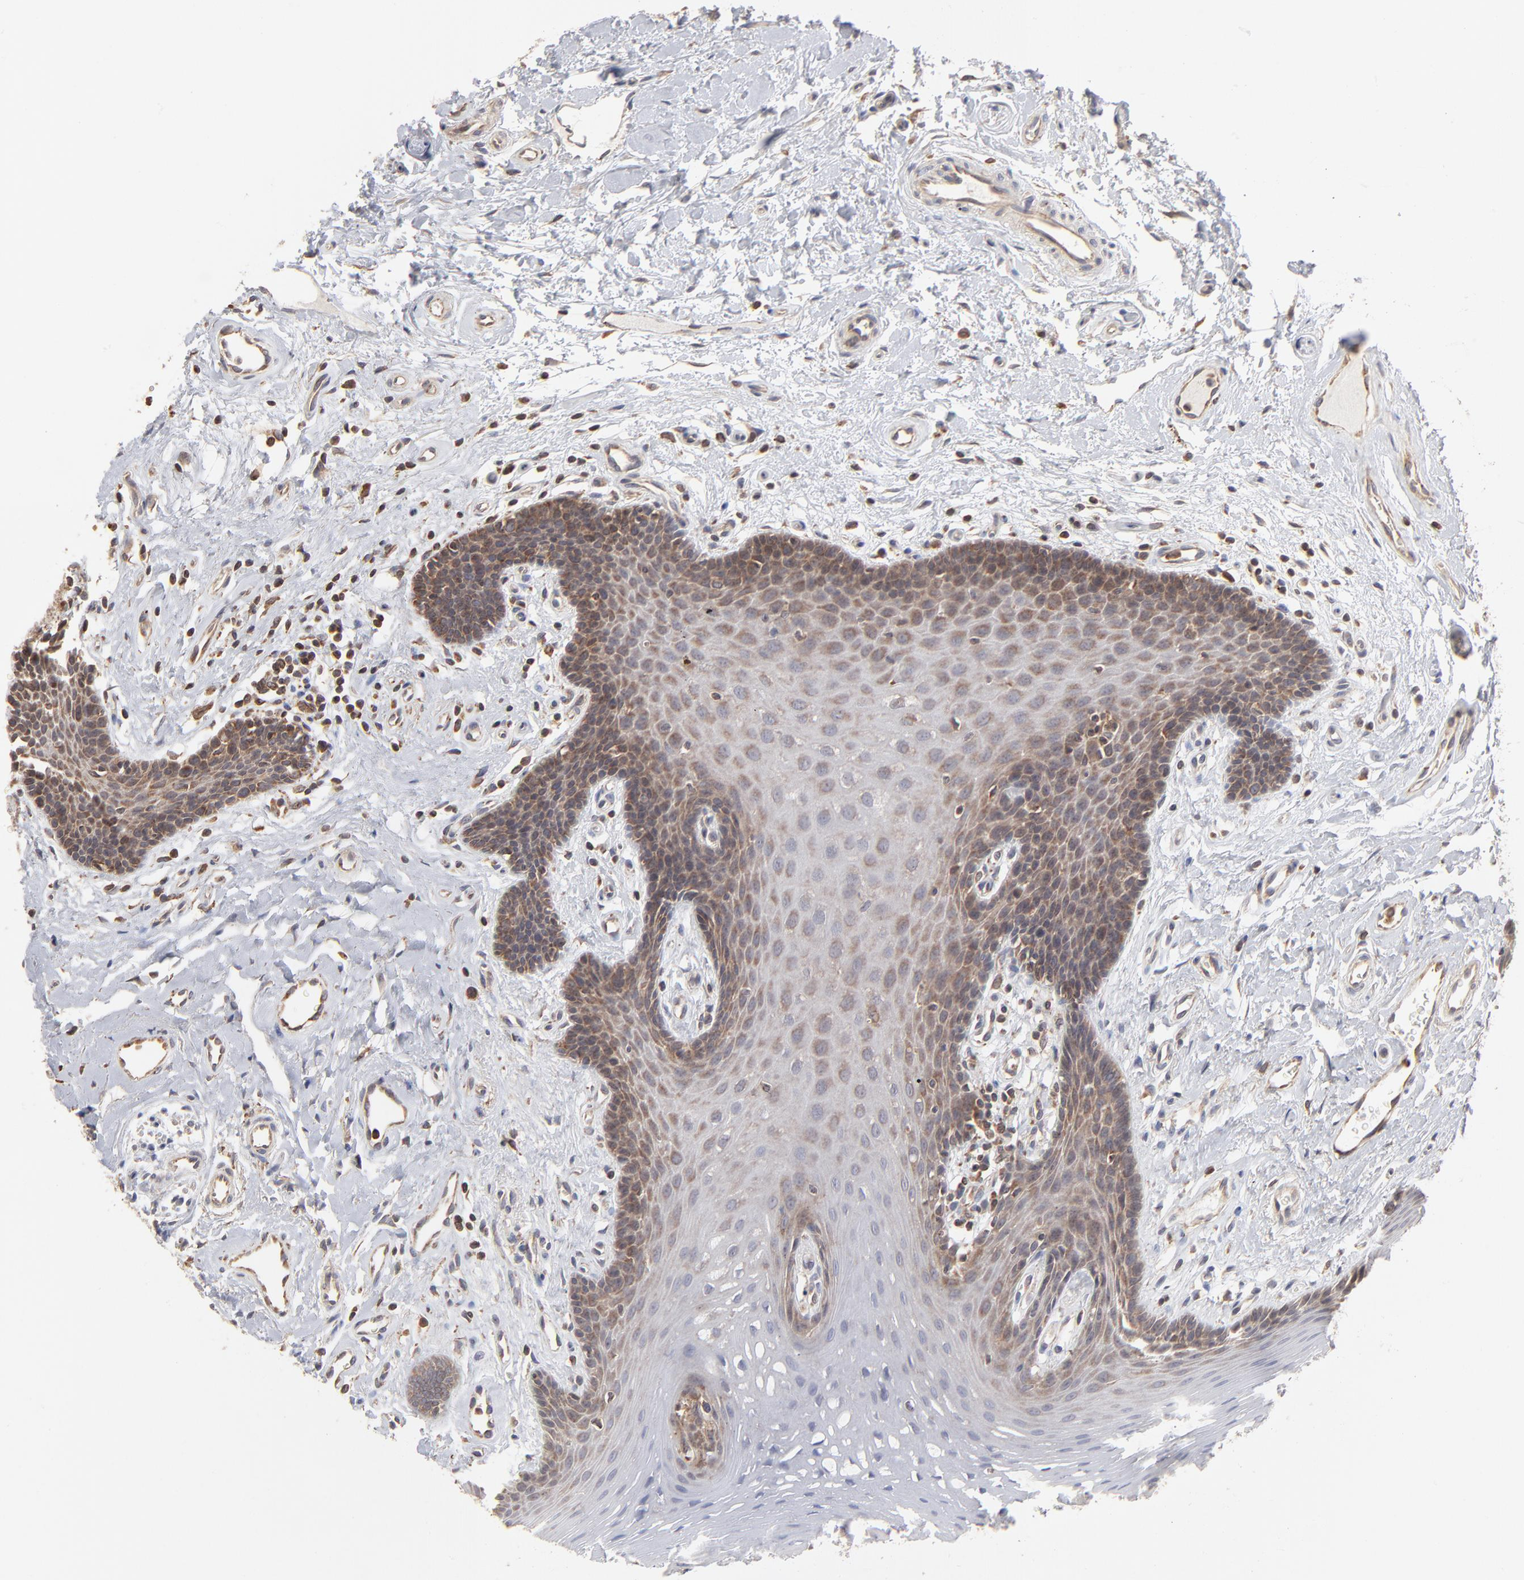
{"staining": {"intensity": "moderate", "quantity": "25%-75%", "location": "cytoplasmic/membranous"}, "tissue": "oral mucosa", "cell_type": "Squamous epithelial cells", "image_type": "normal", "snomed": [{"axis": "morphology", "description": "Normal tissue, NOS"}, {"axis": "topography", "description": "Oral tissue"}], "caption": "This image shows immunohistochemistry (IHC) staining of unremarkable oral mucosa, with medium moderate cytoplasmic/membranous expression in about 25%-75% of squamous epithelial cells.", "gene": "RNF213", "patient": {"sex": "male", "age": 62}}